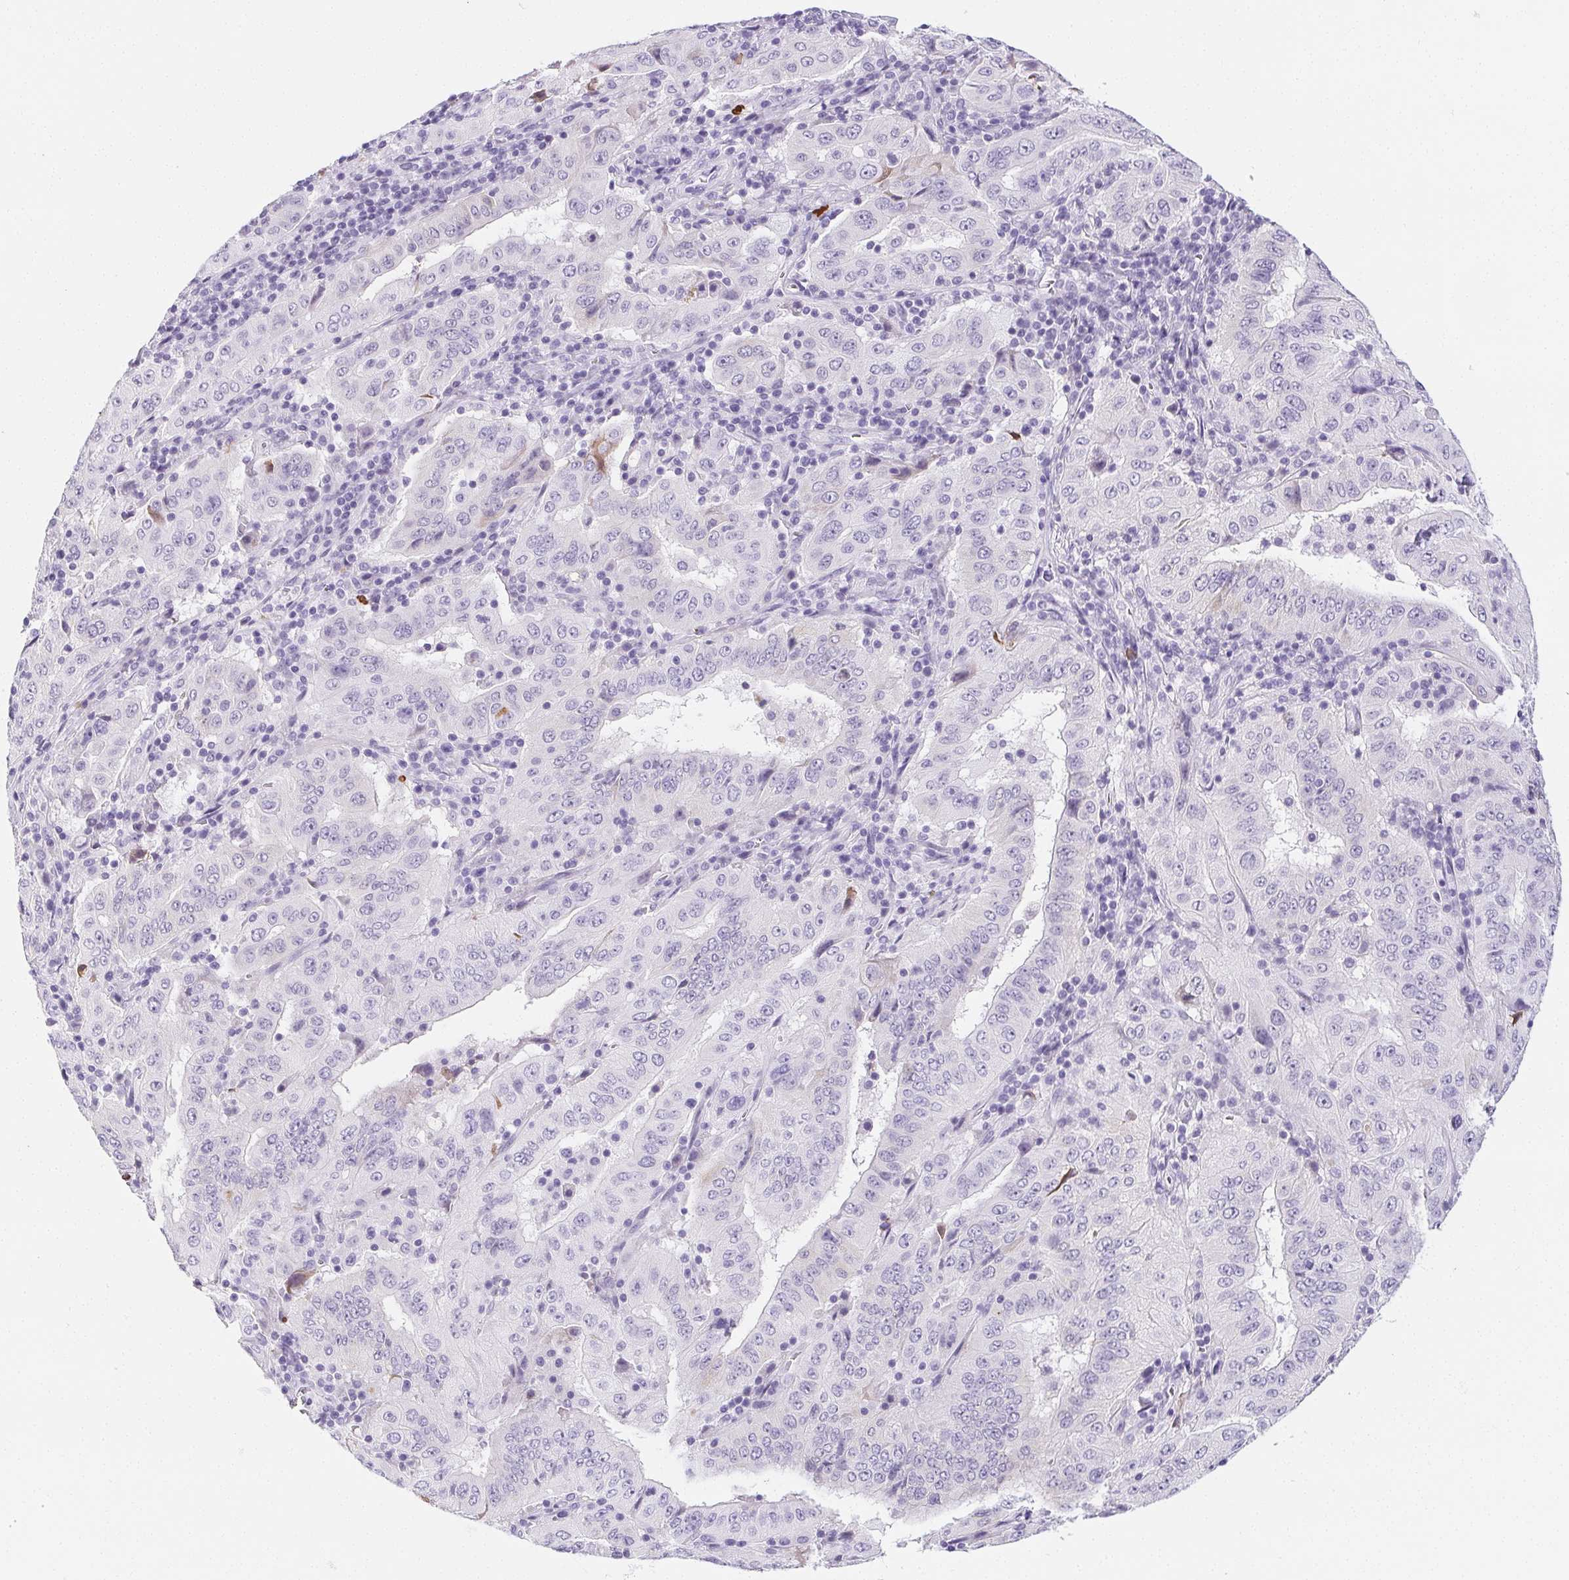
{"staining": {"intensity": "negative", "quantity": "none", "location": "none"}, "tissue": "pancreatic cancer", "cell_type": "Tumor cells", "image_type": "cancer", "snomed": [{"axis": "morphology", "description": "Adenocarcinoma, NOS"}, {"axis": "topography", "description": "Pancreas"}], "caption": "Immunohistochemistry of human adenocarcinoma (pancreatic) demonstrates no positivity in tumor cells.", "gene": "VTN", "patient": {"sex": "male", "age": 63}}